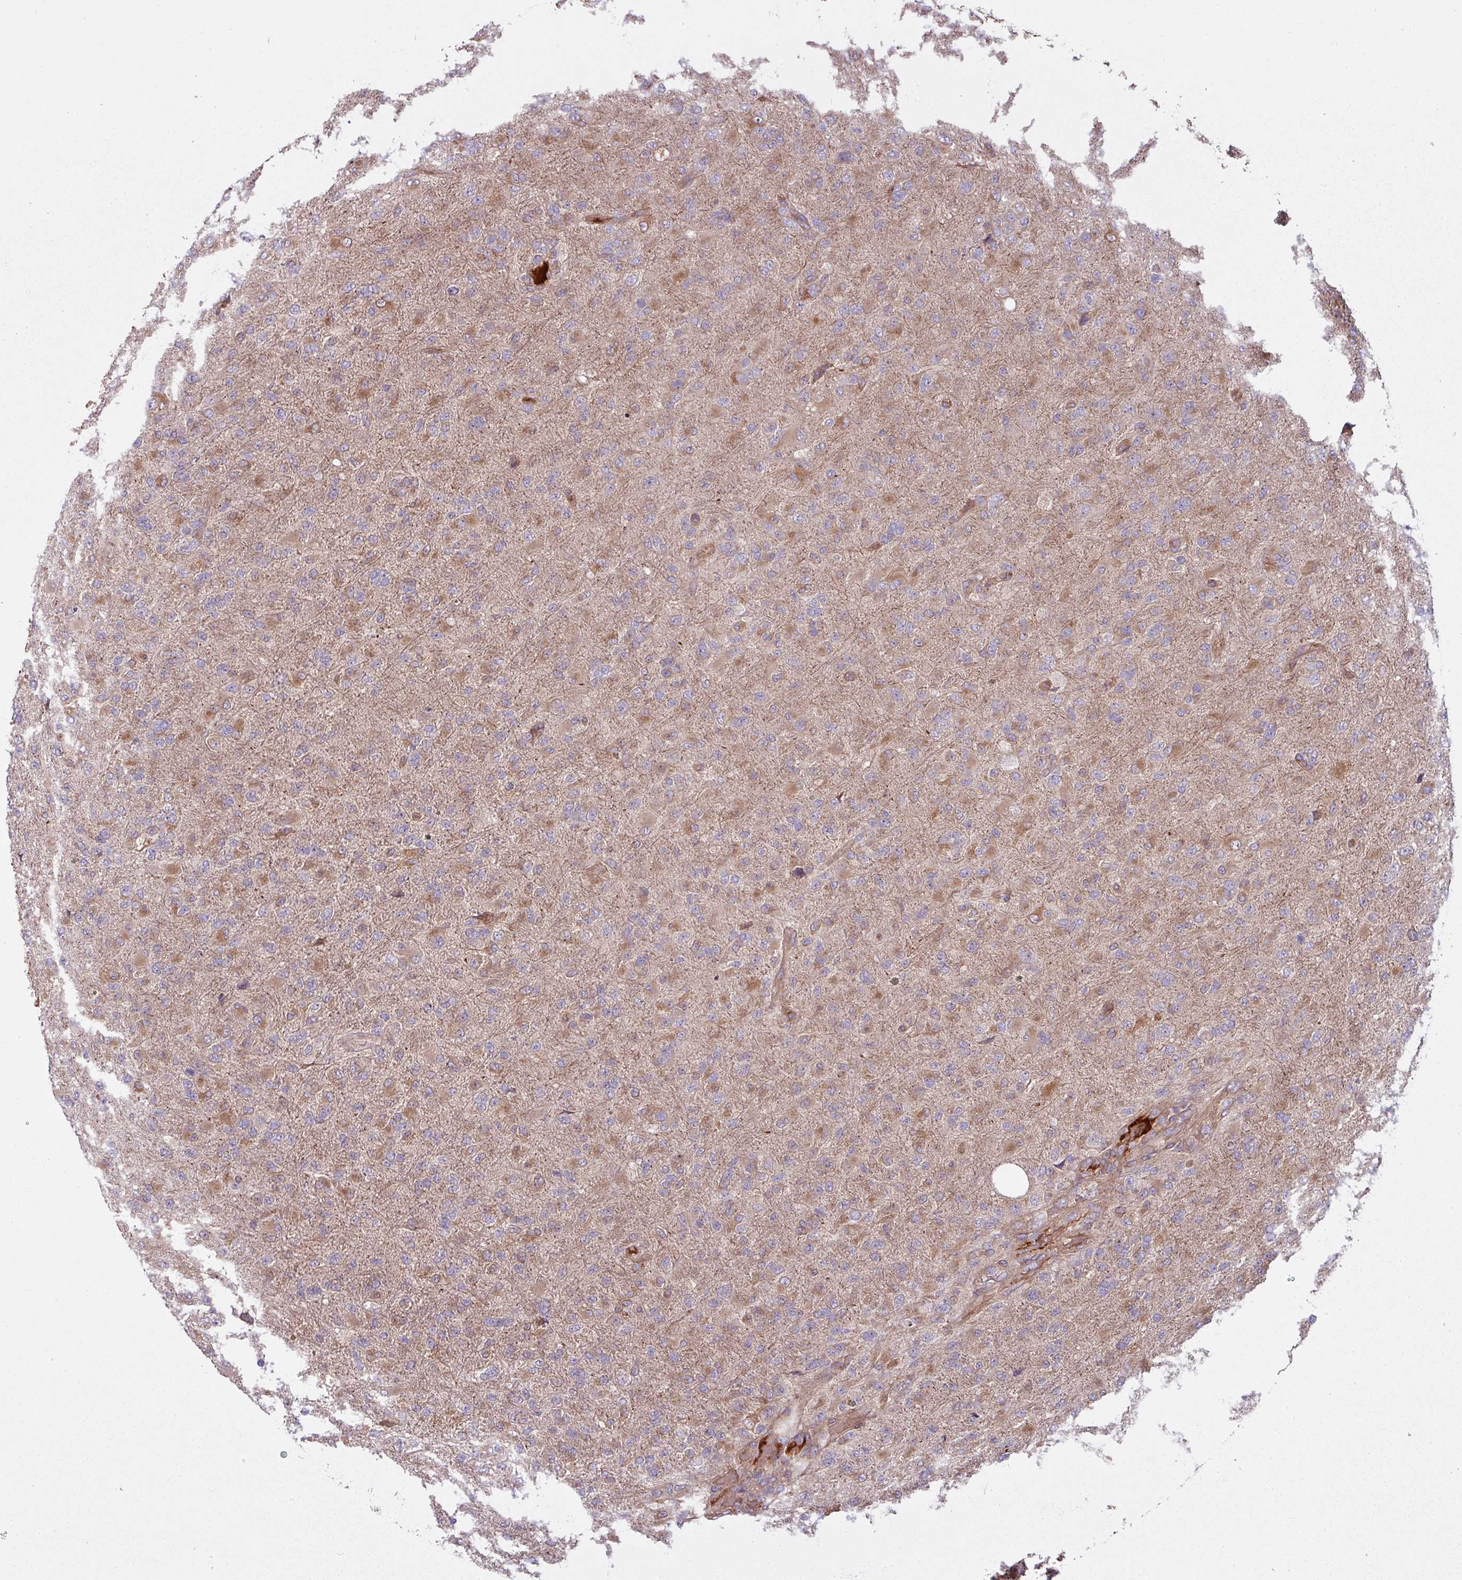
{"staining": {"intensity": "moderate", "quantity": "25%-75%", "location": "cytoplasmic/membranous"}, "tissue": "glioma", "cell_type": "Tumor cells", "image_type": "cancer", "snomed": [{"axis": "morphology", "description": "Glioma, malignant, Low grade"}, {"axis": "topography", "description": "Brain"}], "caption": "Tumor cells reveal medium levels of moderate cytoplasmic/membranous expression in approximately 25%-75% of cells in human glioma.", "gene": "SNRNP25", "patient": {"sex": "male", "age": 65}}